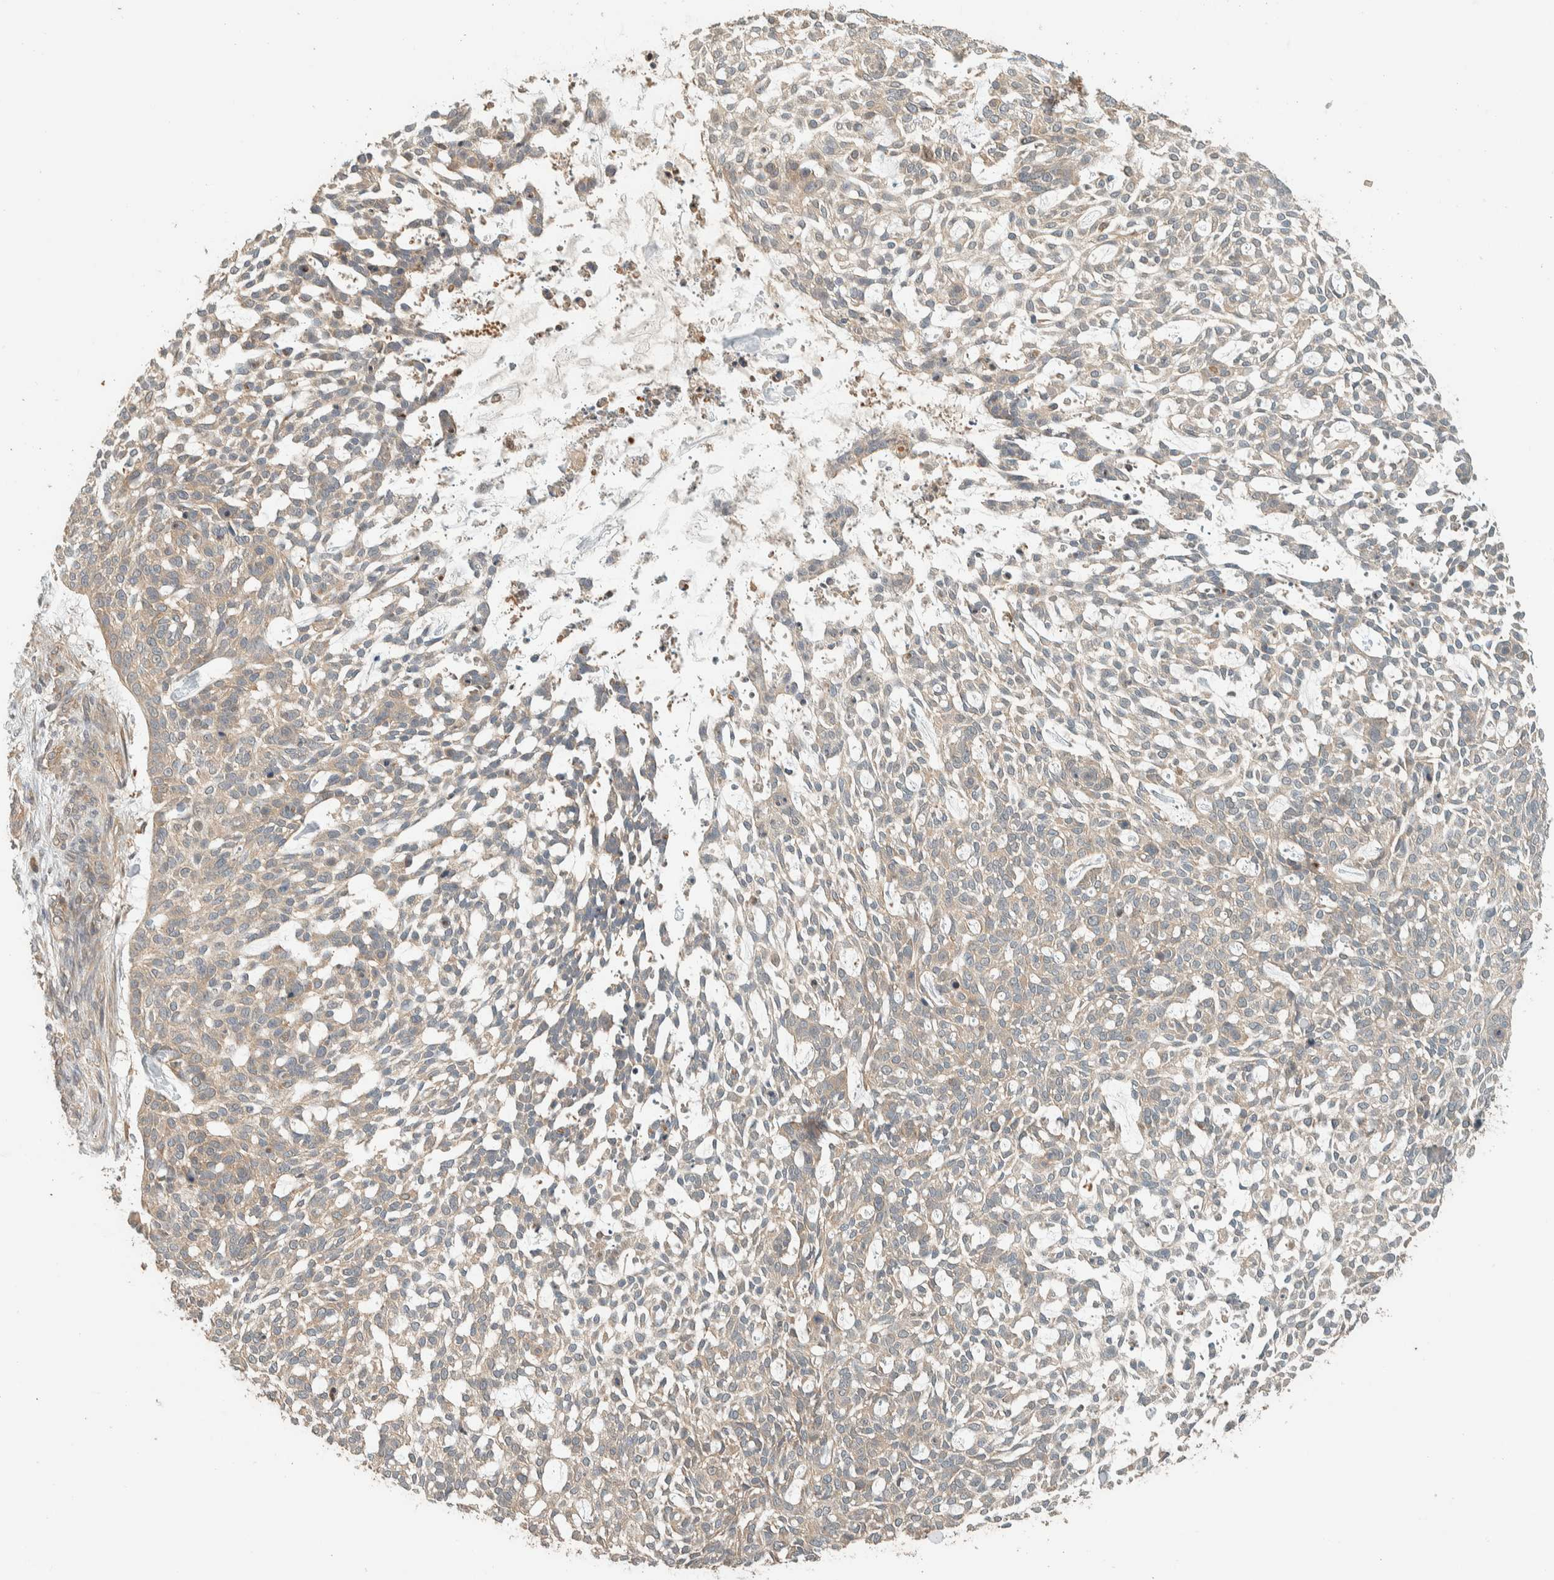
{"staining": {"intensity": "weak", "quantity": "25%-75%", "location": "cytoplasmic/membranous"}, "tissue": "skin cancer", "cell_type": "Tumor cells", "image_type": "cancer", "snomed": [{"axis": "morphology", "description": "Basal cell carcinoma"}, {"axis": "topography", "description": "Skin"}], "caption": "DAB (3,3'-diaminobenzidine) immunohistochemical staining of human skin cancer (basal cell carcinoma) demonstrates weak cytoplasmic/membranous protein positivity in about 25%-75% of tumor cells.", "gene": "ADSS2", "patient": {"sex": "female", "age": 64}}